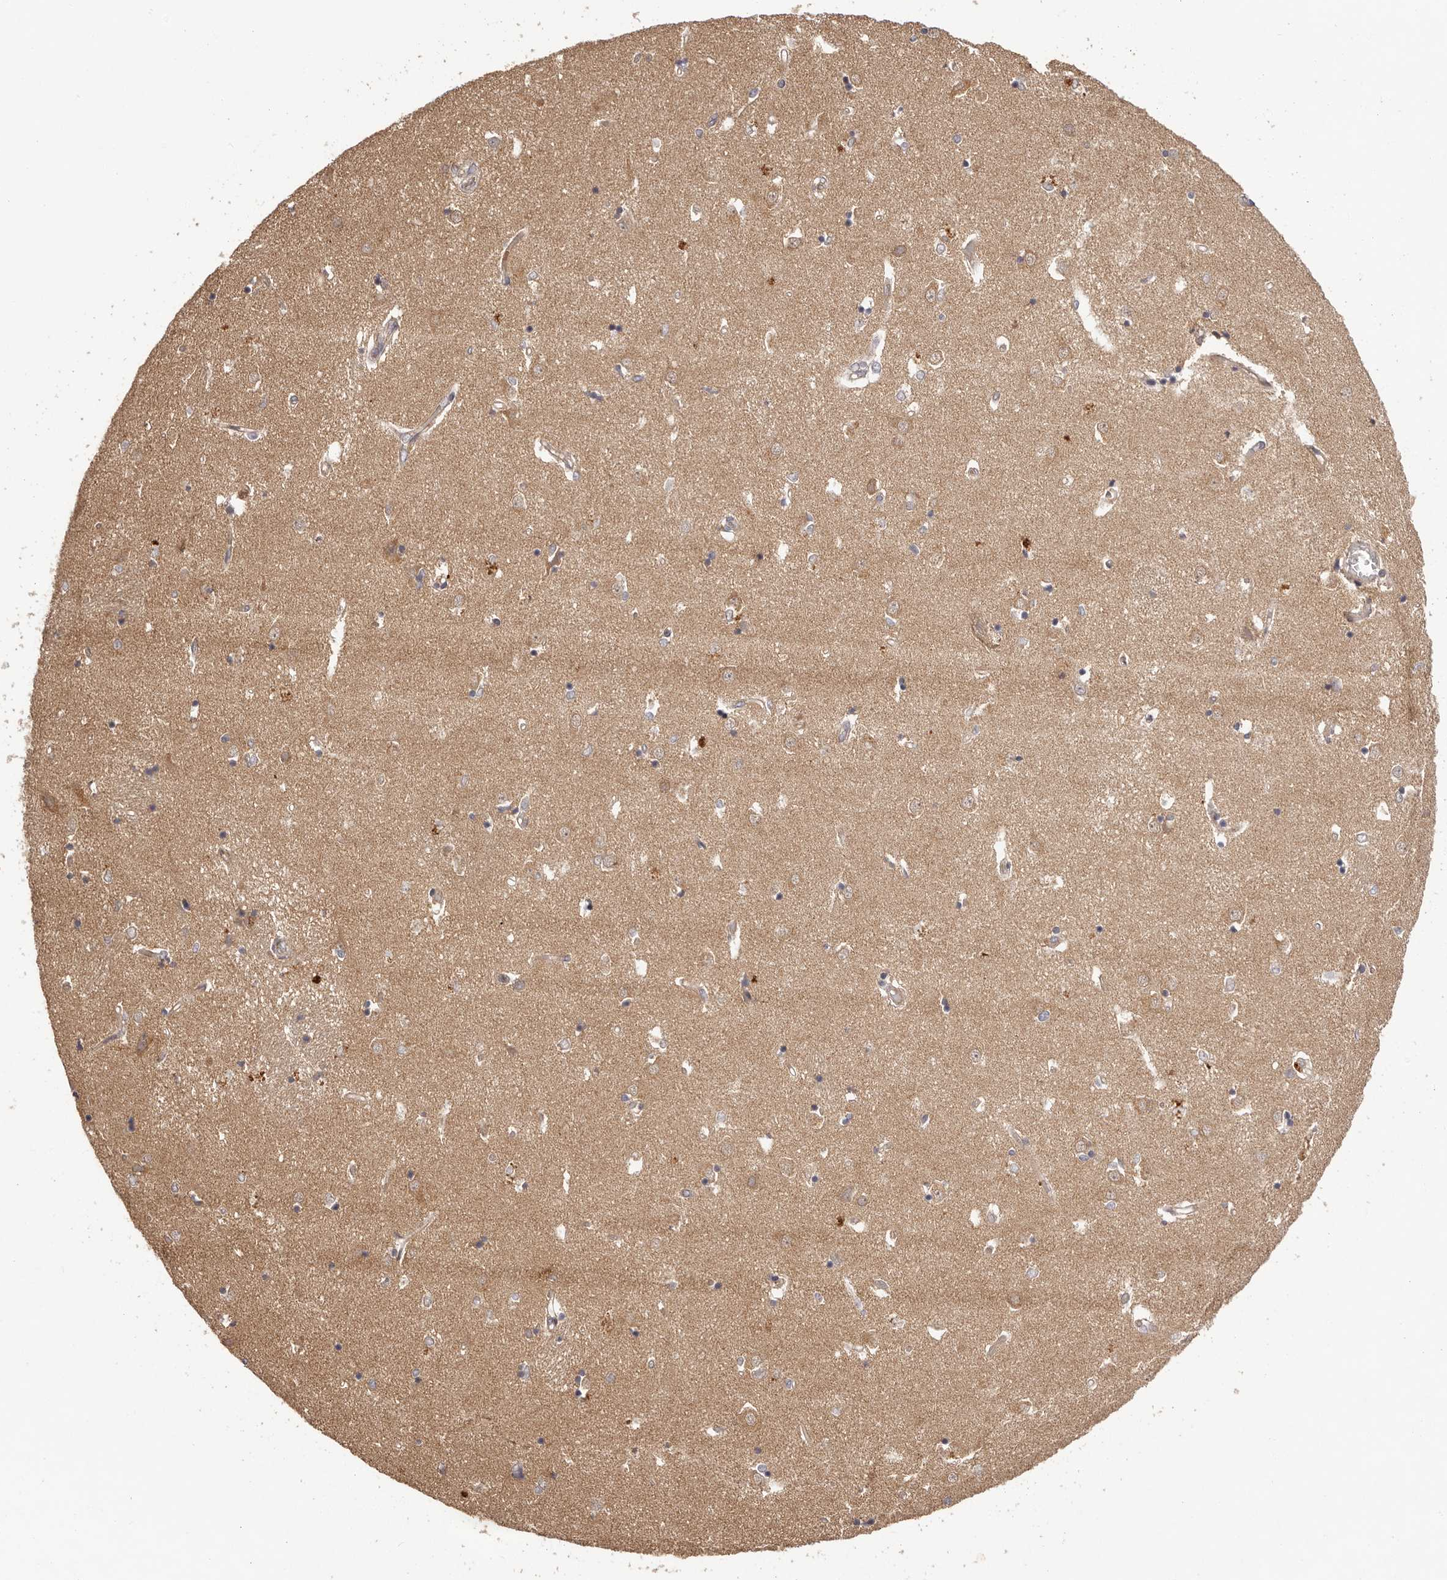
{"staining": {"intensity": "weak", "quantity": "<25%", "location": "cytoplasmic/membranous"}, "tissue": "caudate", "cell_type": "Glial cells", "image_type": "normal", "snomed": [{"axis": "morphology", "description": "Normal tissue, NOS"}, {"axis": "topography", "description": "Lateral ventricle wall"}], "caption": "Glial cells show no significant staining in unremarkable caudate.", "gene": "UBR2", "patient": {"sex": "male", "age": 45}}